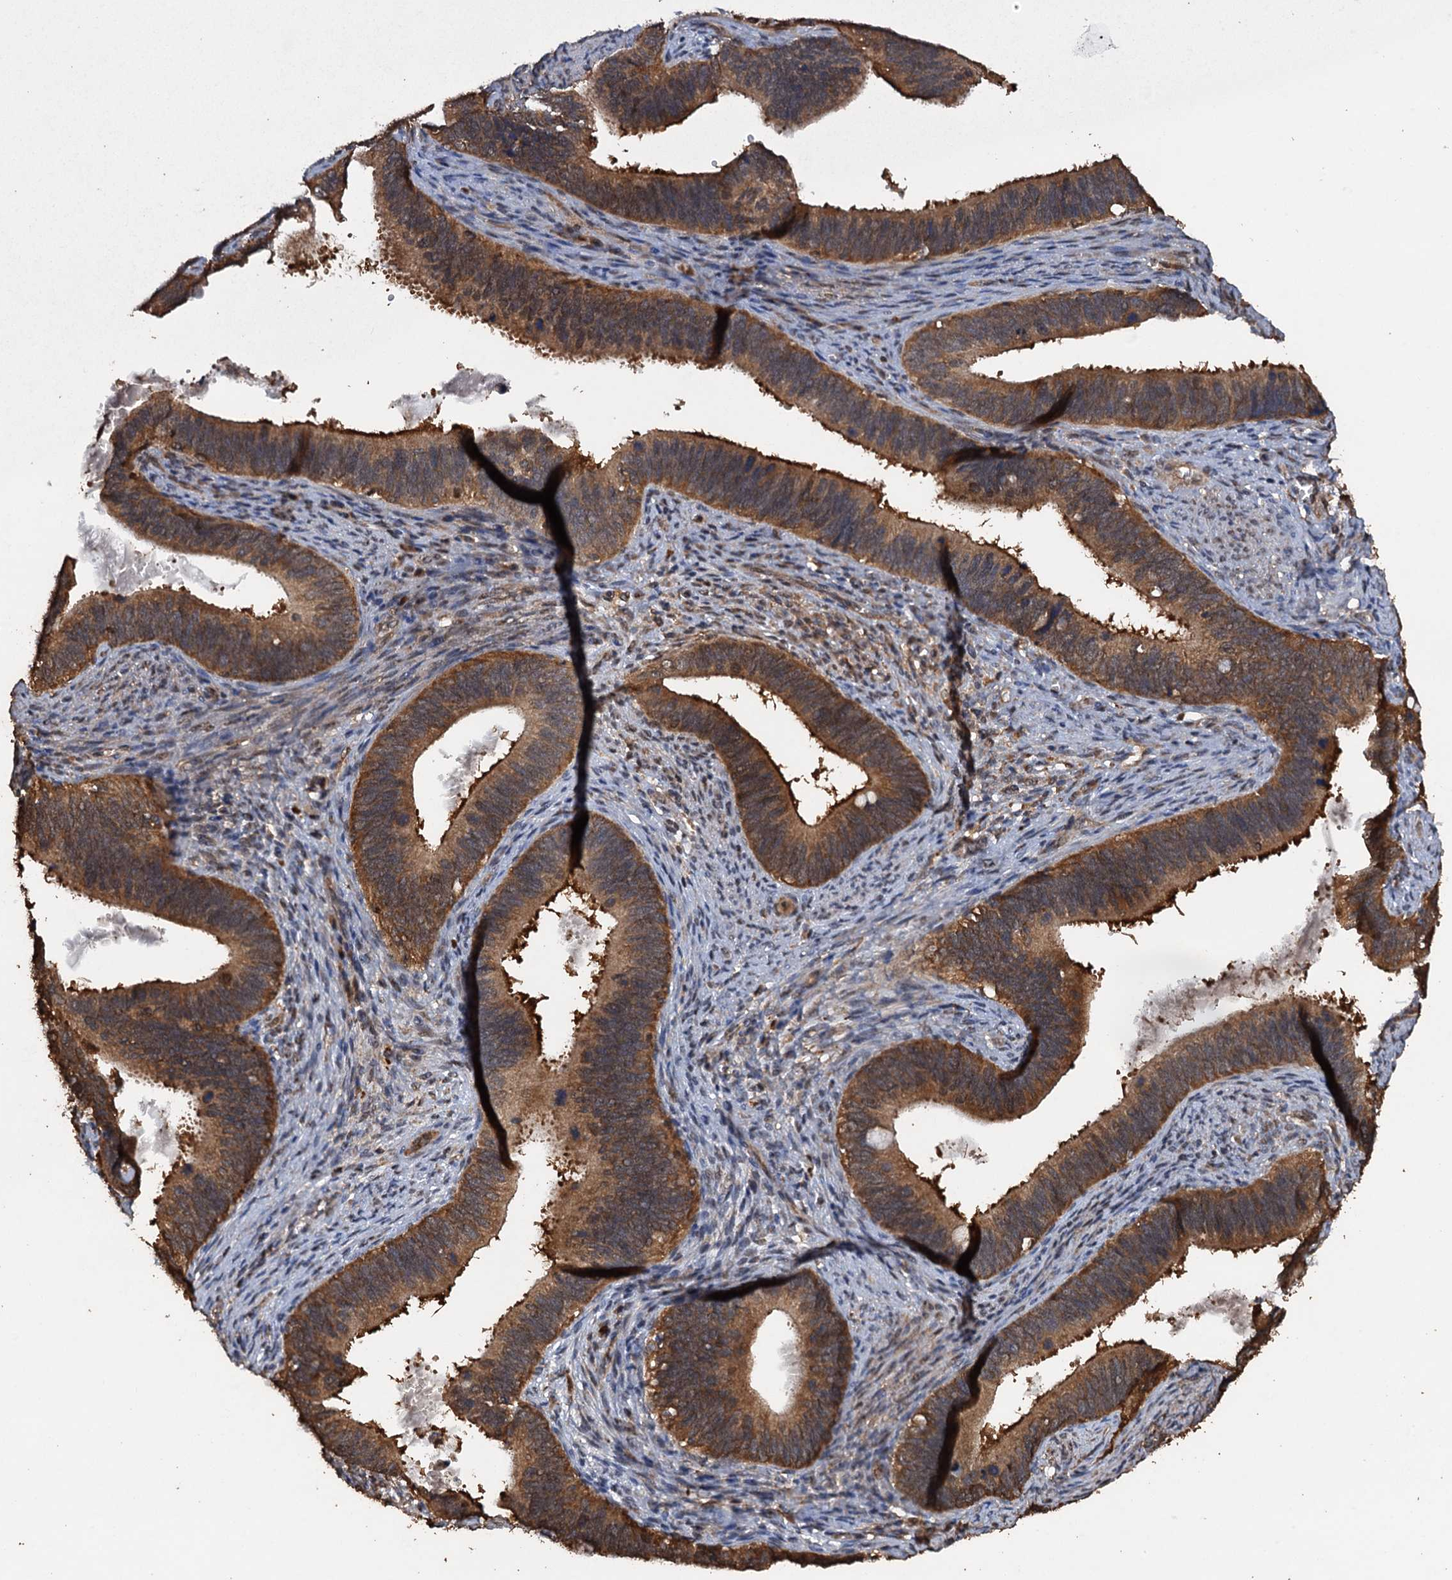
{"staining": {"intensity": "strong", "quantity": ">75%", "location": "cytoplasmic/membranous"}, "tissue": "cervical cancer", "cell_type": "Tumor cells", "image_type": "cancer", "snomed": [{"axis": "morphology", "description": "Adenocarcinoma, NOS"}, {"axis": "topography", "description": "Cervix"}], "caption": "This image shows immunohistochemistry (IHC) staining of adenocarcinoma (cervical), with high strong cytoplasmic/membranous expression in approximately >75% of tumor cells.", "gene": "PSMD9", "patient": {"sex": "female", "age": 42}}